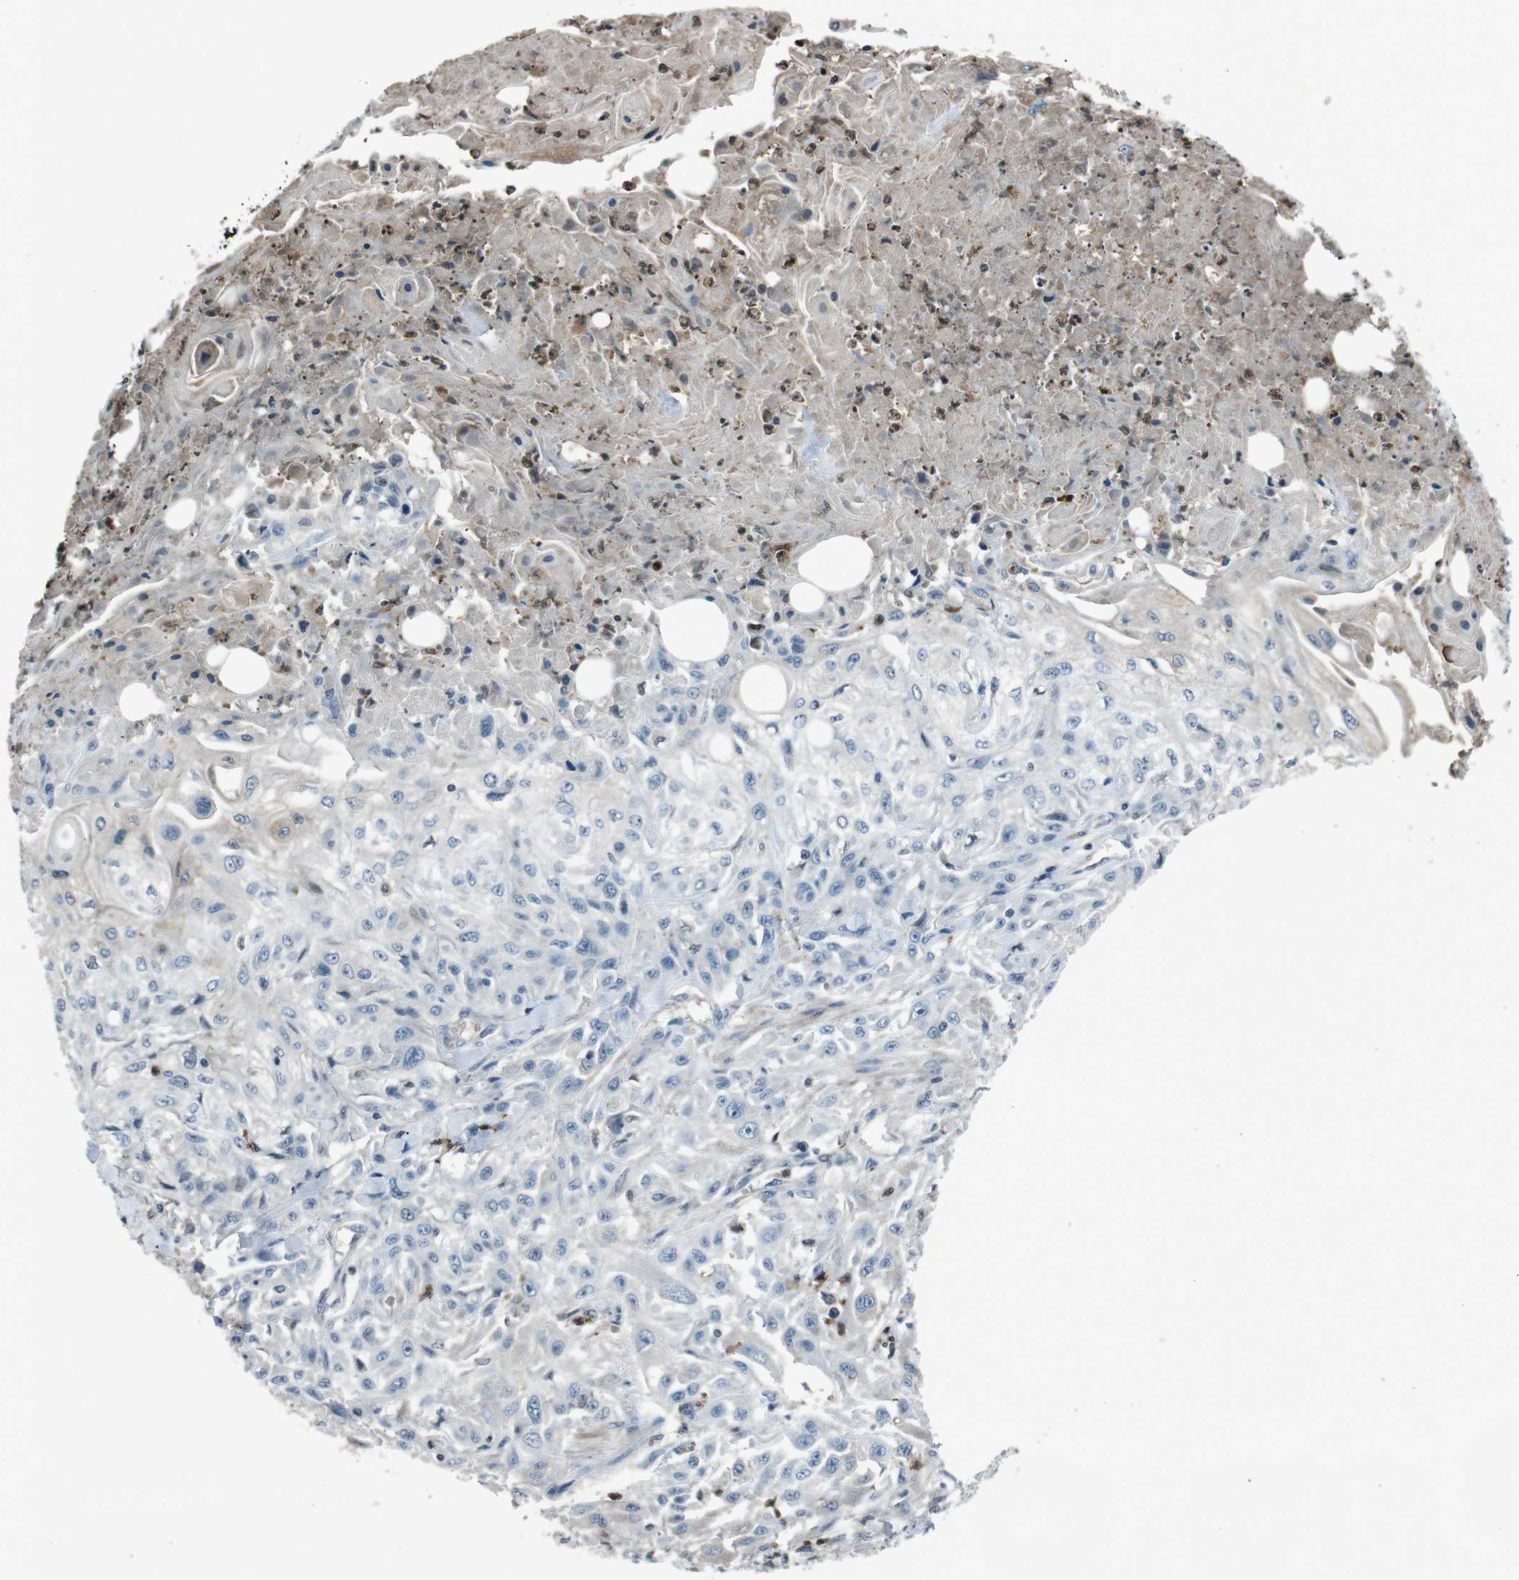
{"staining": {"intensity": "negative", "quantity": "none", "location": "none"}, "tissue": "skin cancer", "cell_type": "Tumor cells", "image_type": "cancer", "snomed": [{"axis": "morphology", "description": "Squamous cell carcinoma, NOS"}, {"axis": "topography", "description": "Skin"}], "caption": "This is an IHC image of skin cancer. There is no staining in tumor cells.", "gene": "UGT1A6", "patient": {"sex": "male", "age": 75}}